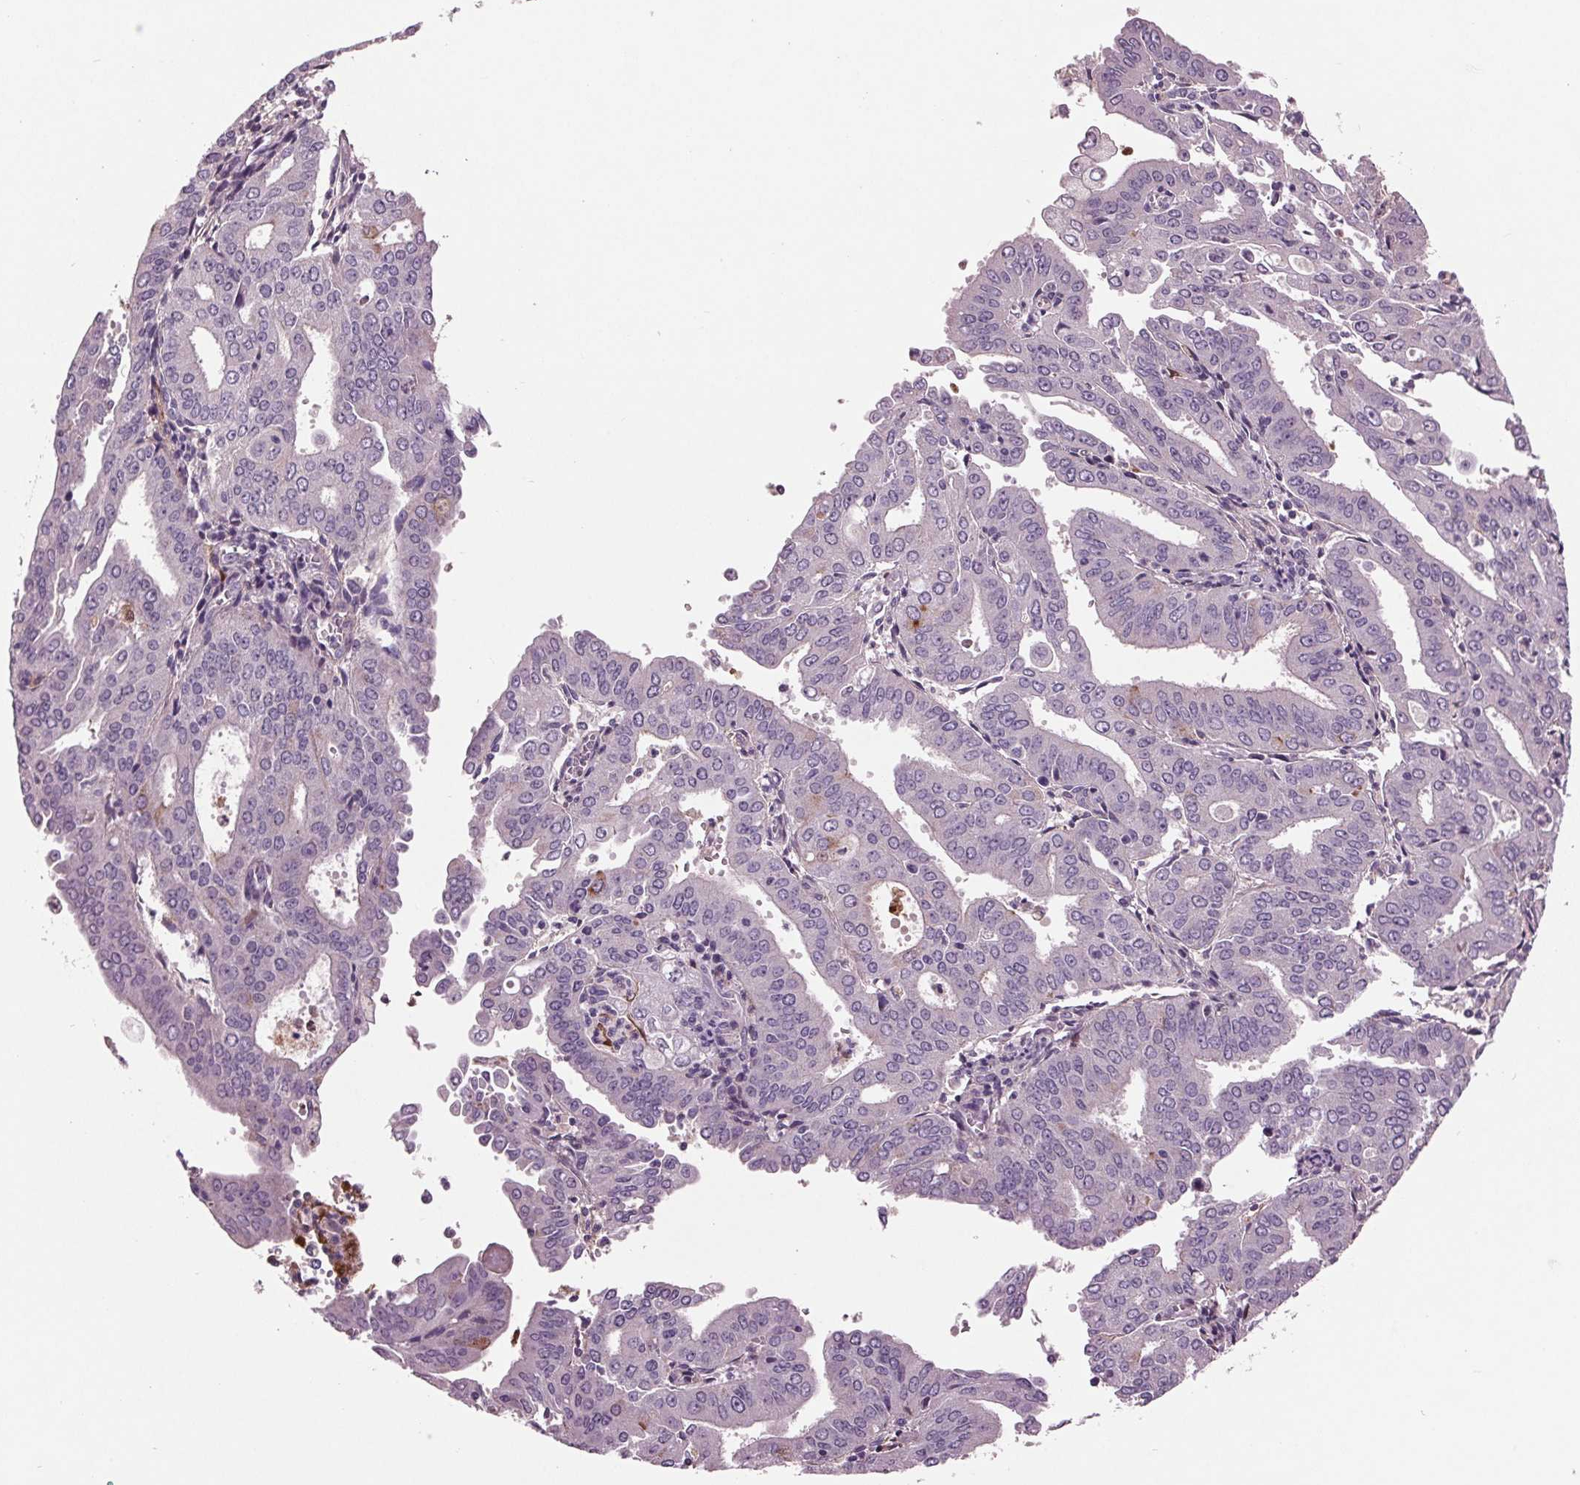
{"staining": {"intensity": "negative", "quantity": "none", "location": "none"}, "tissue": "cervical cancer", "cell_type": "Tumor cells", "image_type": "cancer", "snomed": [{"axis": "morphology", "description": "Adenocarcinoma, NOS"}, {"axis": "topography", "description": "Cervix"}], "caption": "Cervical cancer (adenocarcinoma) was stained to show a protein in brown. There is no significant positivity in tumor cells.", "gene": "C6", "patient": {"sex": "female", "age": 56}}